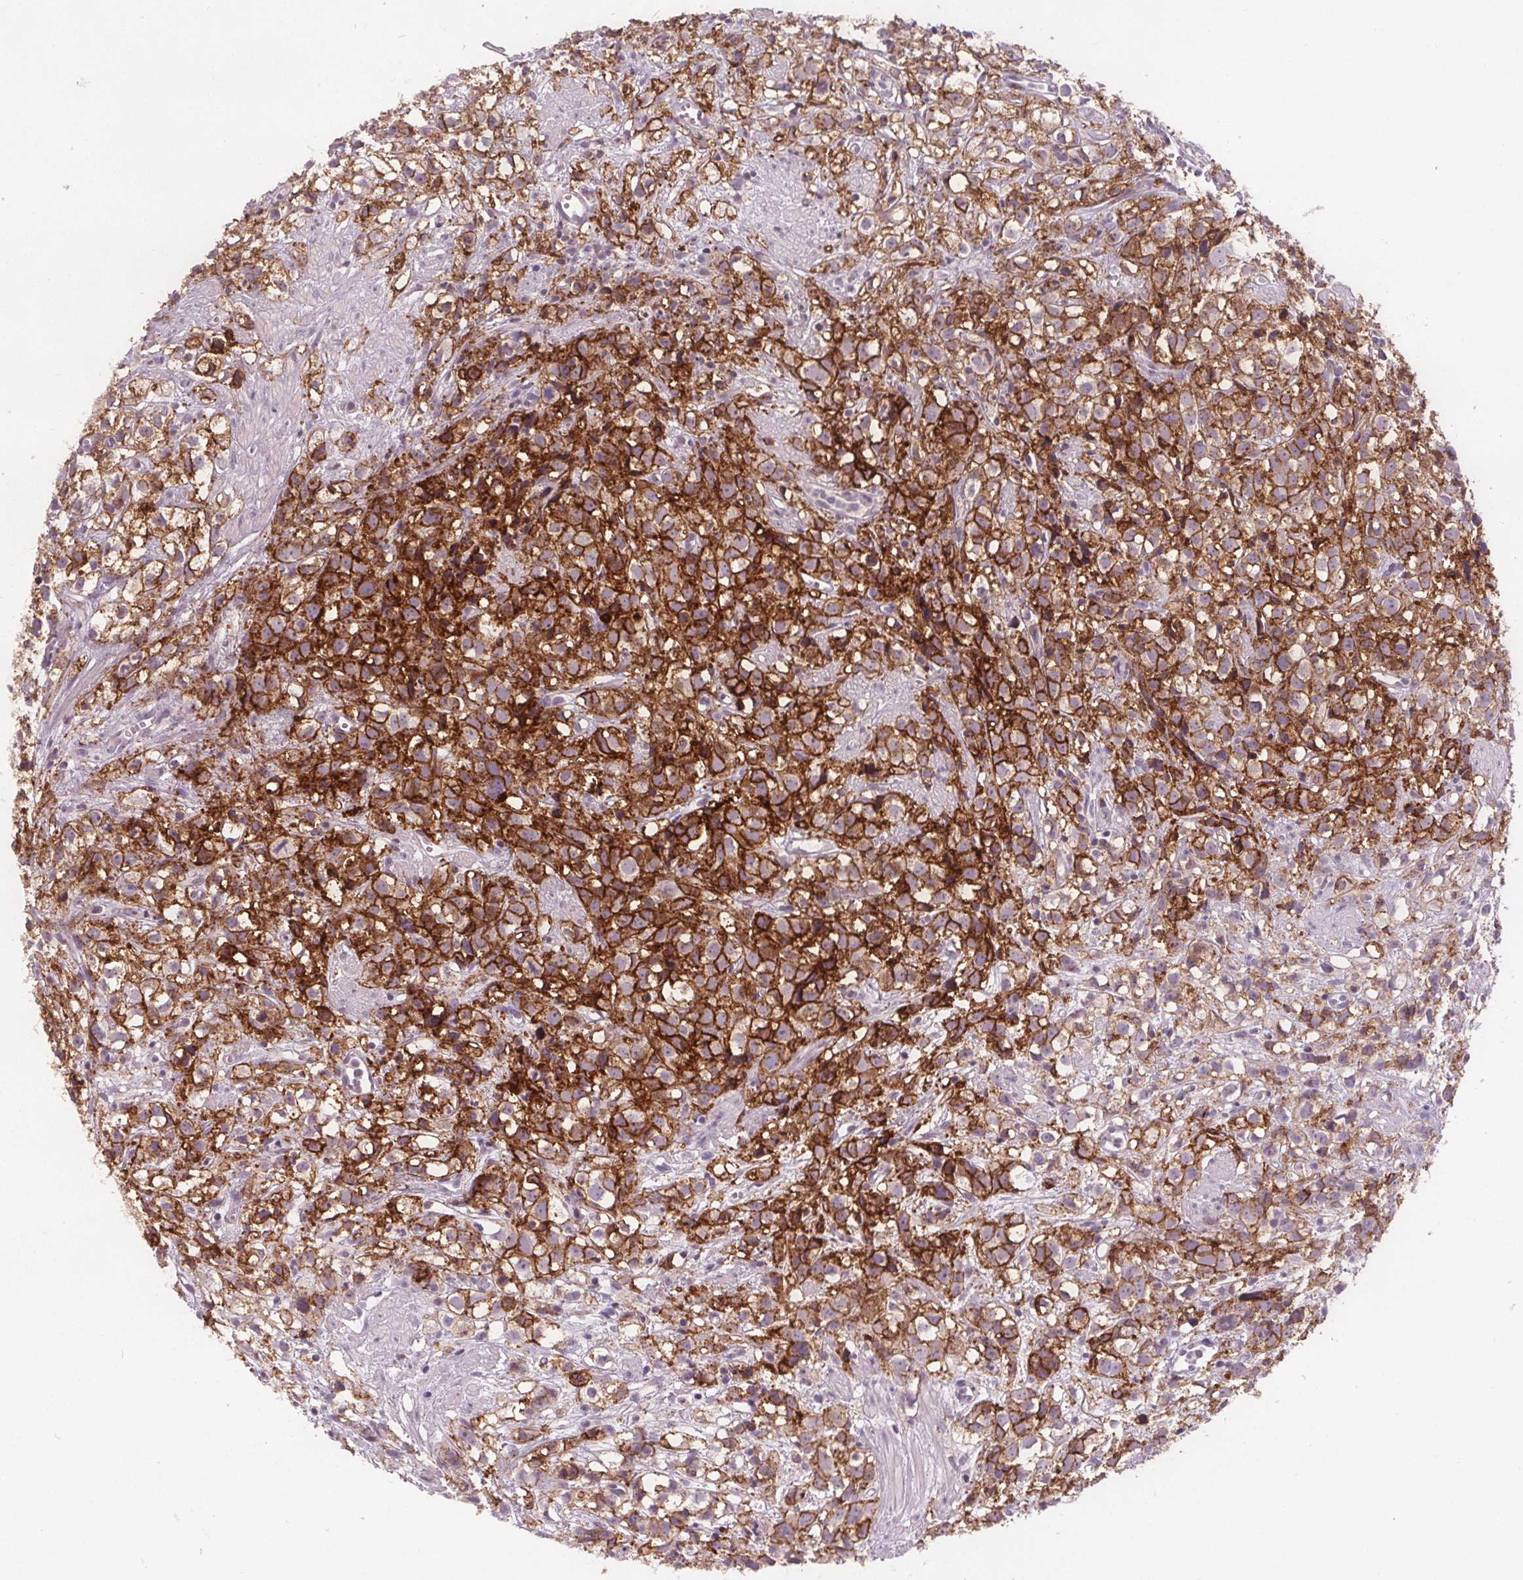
{"staining": {"intensity": "moderate", "quantity": ">75%", "location": "cytoplasmic/membranous"}, "tissue": "prostate cancer", "cell_type": "Tumor cells", "image_type": "cancer", "snomed": [{"axis": "morphology", "description": "Adenocarcinoma, High grade"}, {"axis": "topography", "description": "Prostate"}], "caption": "Immunohistochemistry (IHC) micrograph of neoplastic tissue: human prostate cancer stained using immunohistochemistry reveals medium levels of moderate protein expression localized specifically in the cytoplasmic/membranous of tumor cells, appearing as a cytoplasmic/membranous brown color.", "gene": "ATP1A1", "patient": {"sex": "male", "age": 68}}